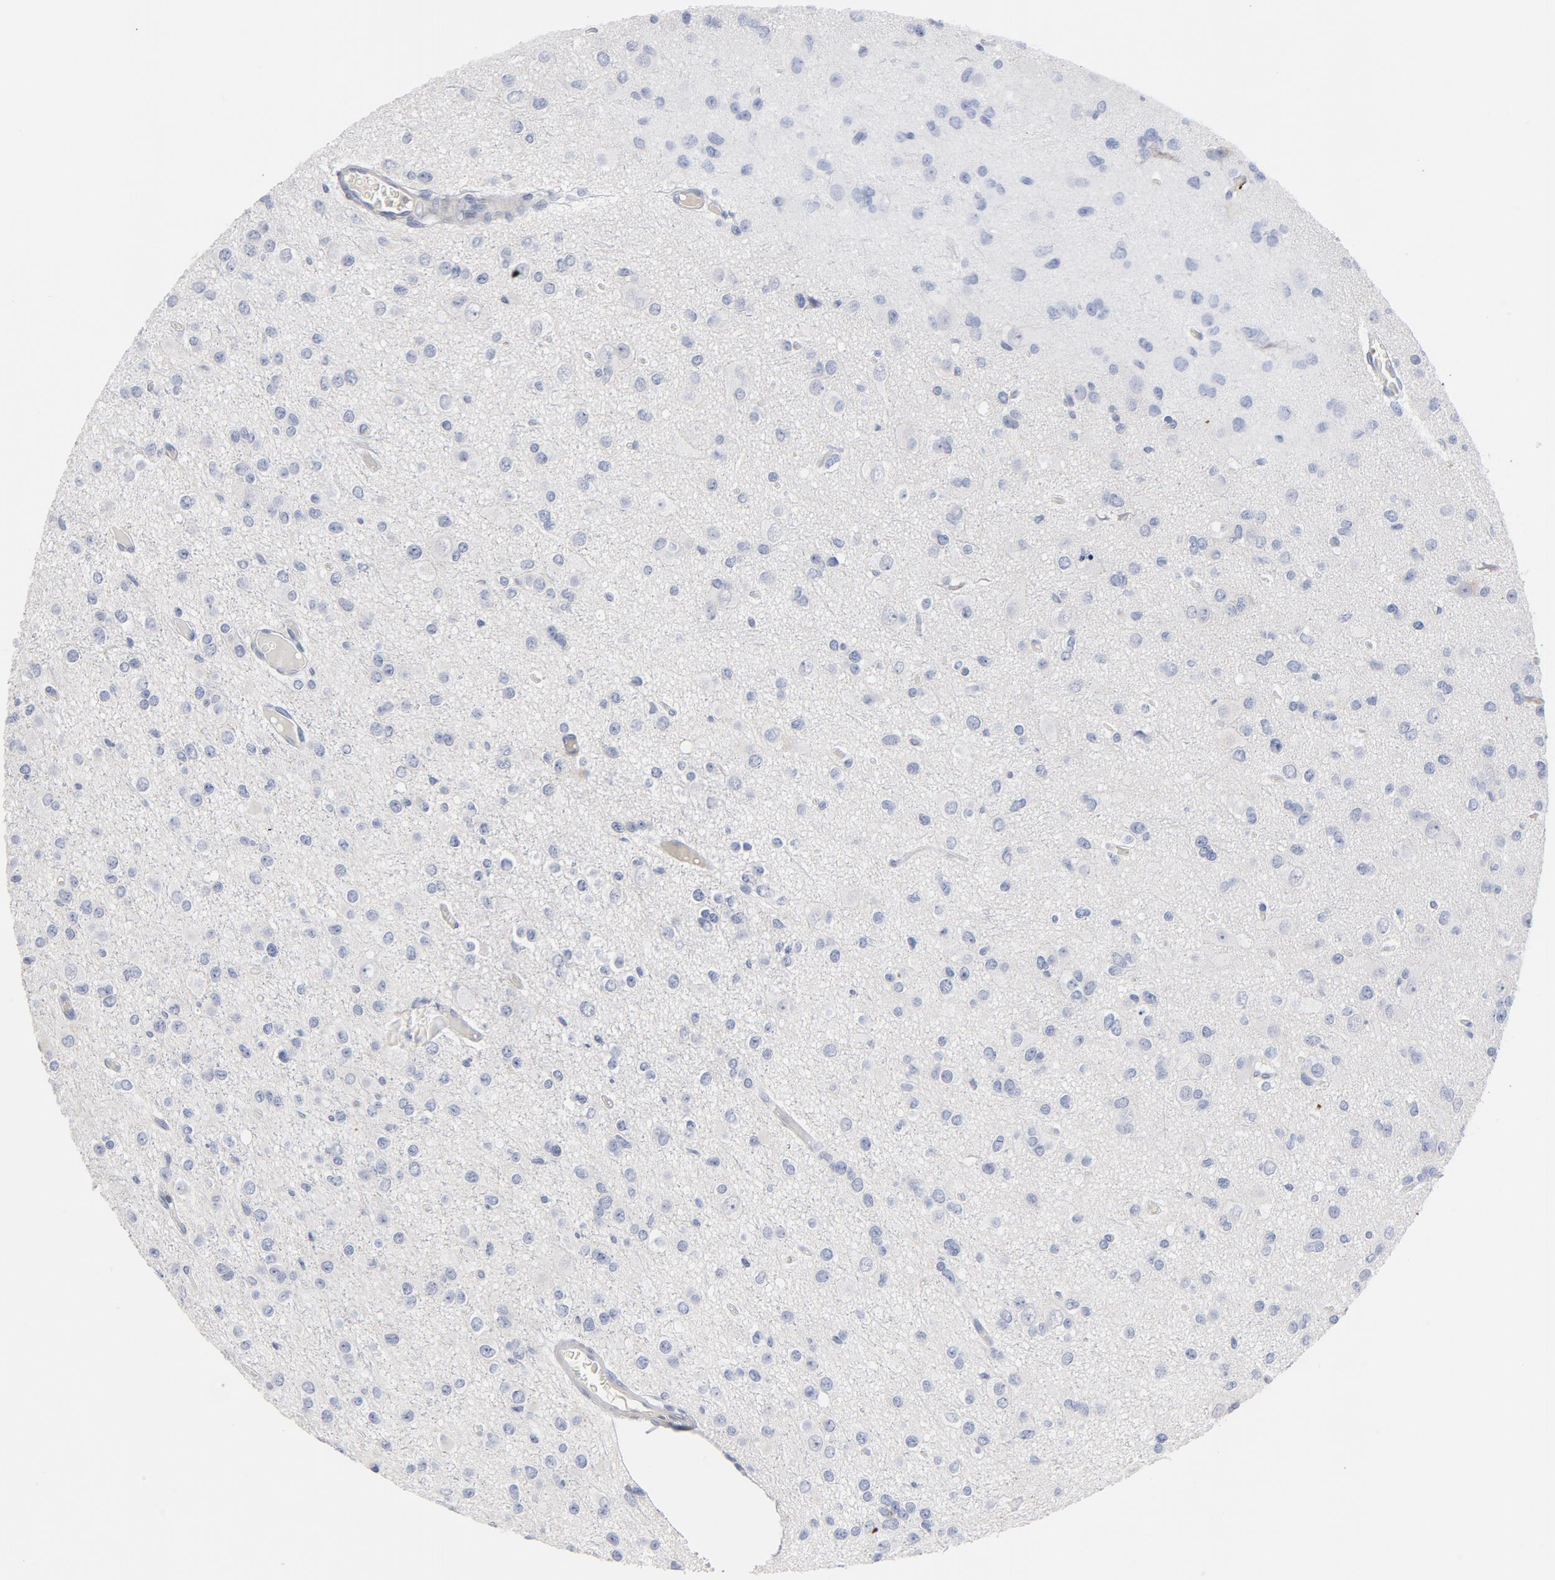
{"staining": {"intensity": "negative", "quantity": "none", "location": "none"}, "tissue": "glioma", "cell_type": "Tumor cells", "image_type": "cancer", "snomed": [{"axis": "morphology", "description": "Glioma, malignant, Low grade"}, {"axis": "topography", "description": "Brain"}], "caption": "Immunohistochemistry (IHC) image of neoplastic tissue: malignant glioma (low-grade) stained with DAB (3,3'-diaminobenzidine) demonstrates no significant protein positivity in tumor cells.", "gene": "TSPAN6", "patient": {"sex": "male", "age": 42}}